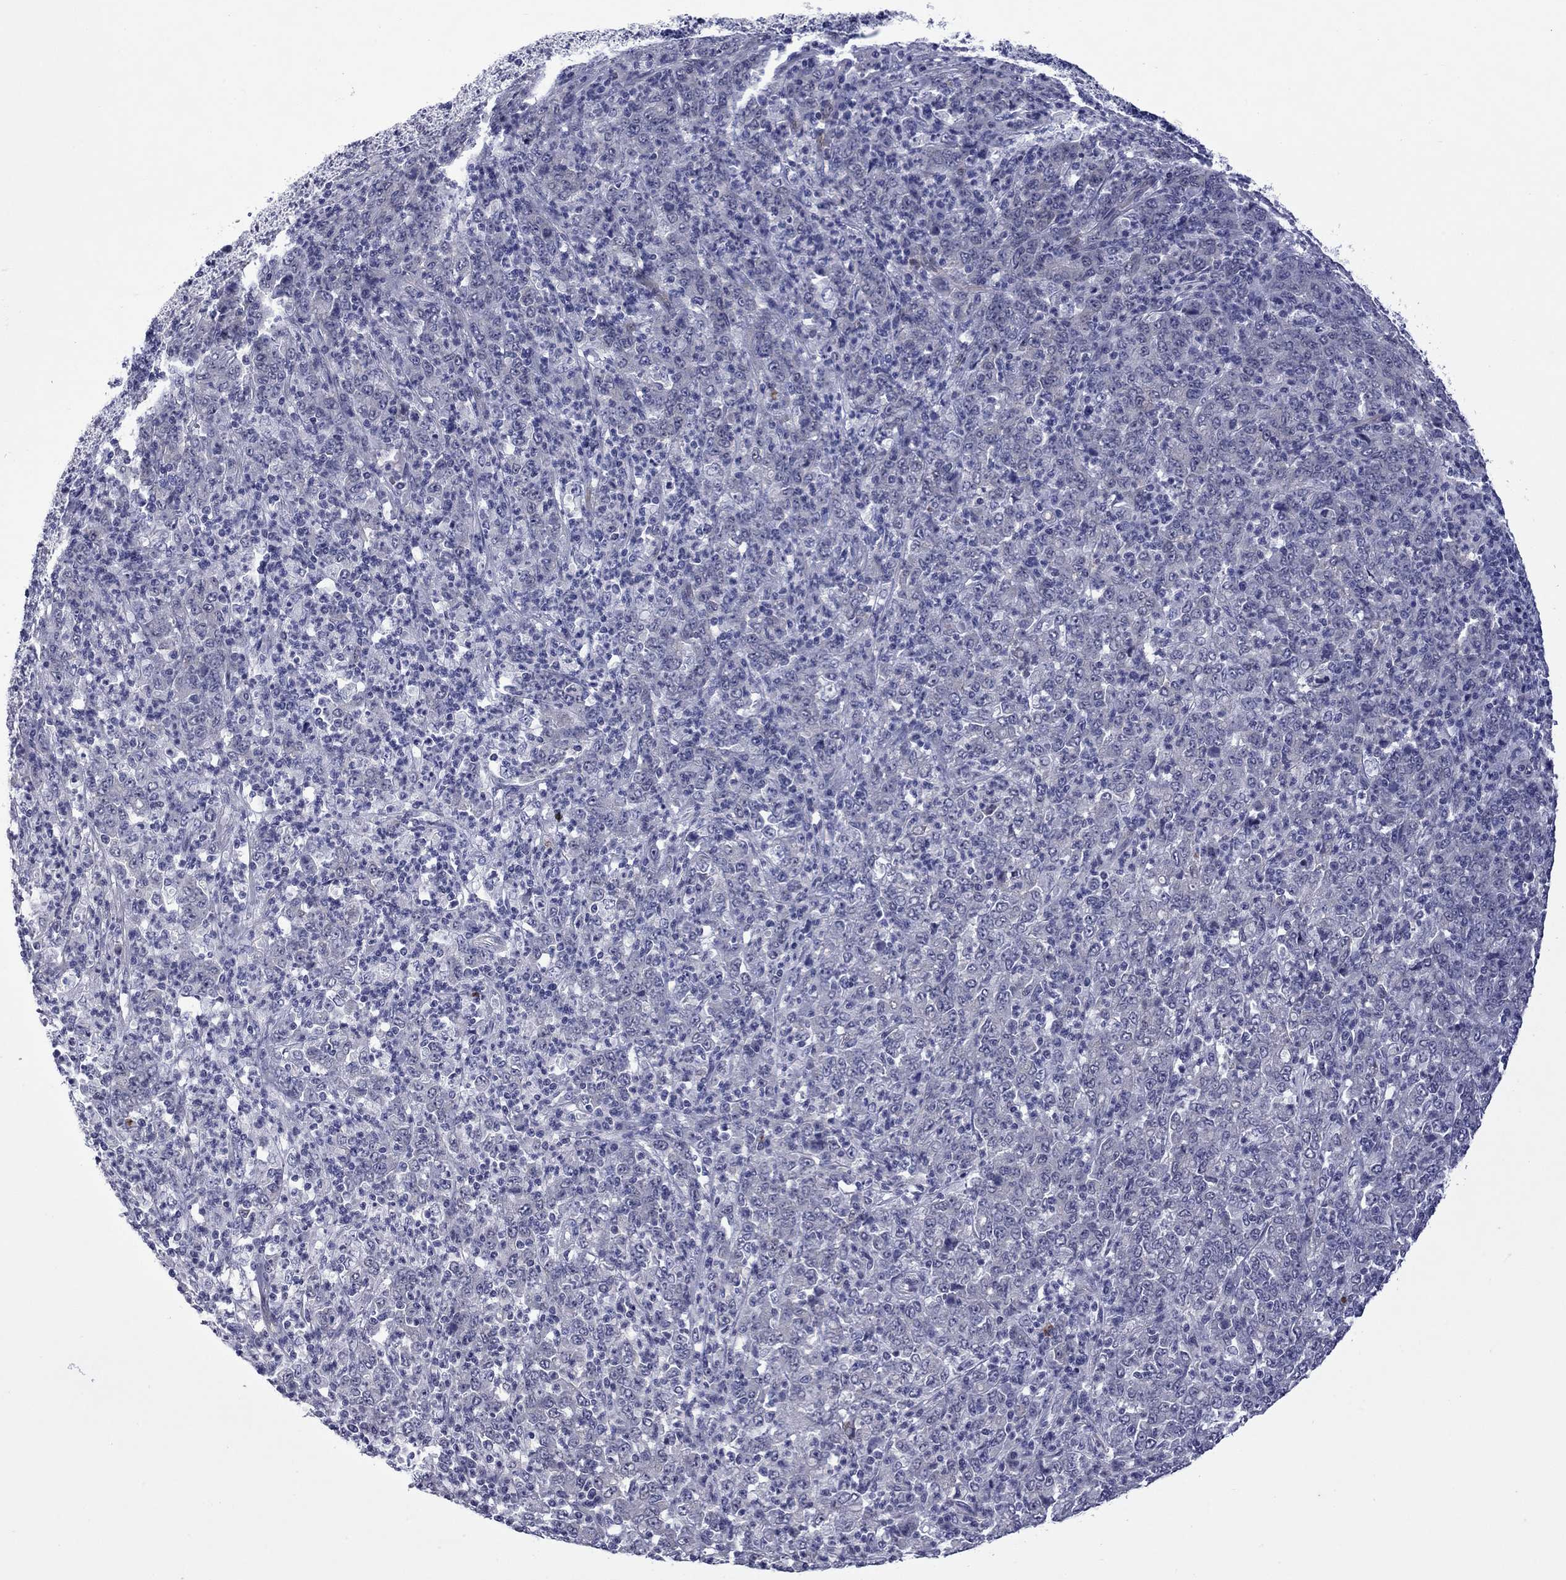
{"staining": {"intensity": "negative", "quantity": "none", "location": "none"}, "tissue": "stomach cancer", "cell_type": "Tumor cells", "image_type": "cancer", "snomed": [{"axis": "morphology", "description": "Adenocarcinoma, NOS"}, {"axis": "topography", "description": "Stomach, lower"}], "caption": "Stomach adenocarcinoma was stained to show a protein in brown. There is no significant expression in tumor cells. The staining was performed using DAB (3,3'-diaminobenzidine) to visualize the protein expression in brown, while the nuclei were stained in blue with hematoxylin (Magnification: 20x).", "gene": "CTNNBIP1", "patient": {"sex": "female", "age": 71}}